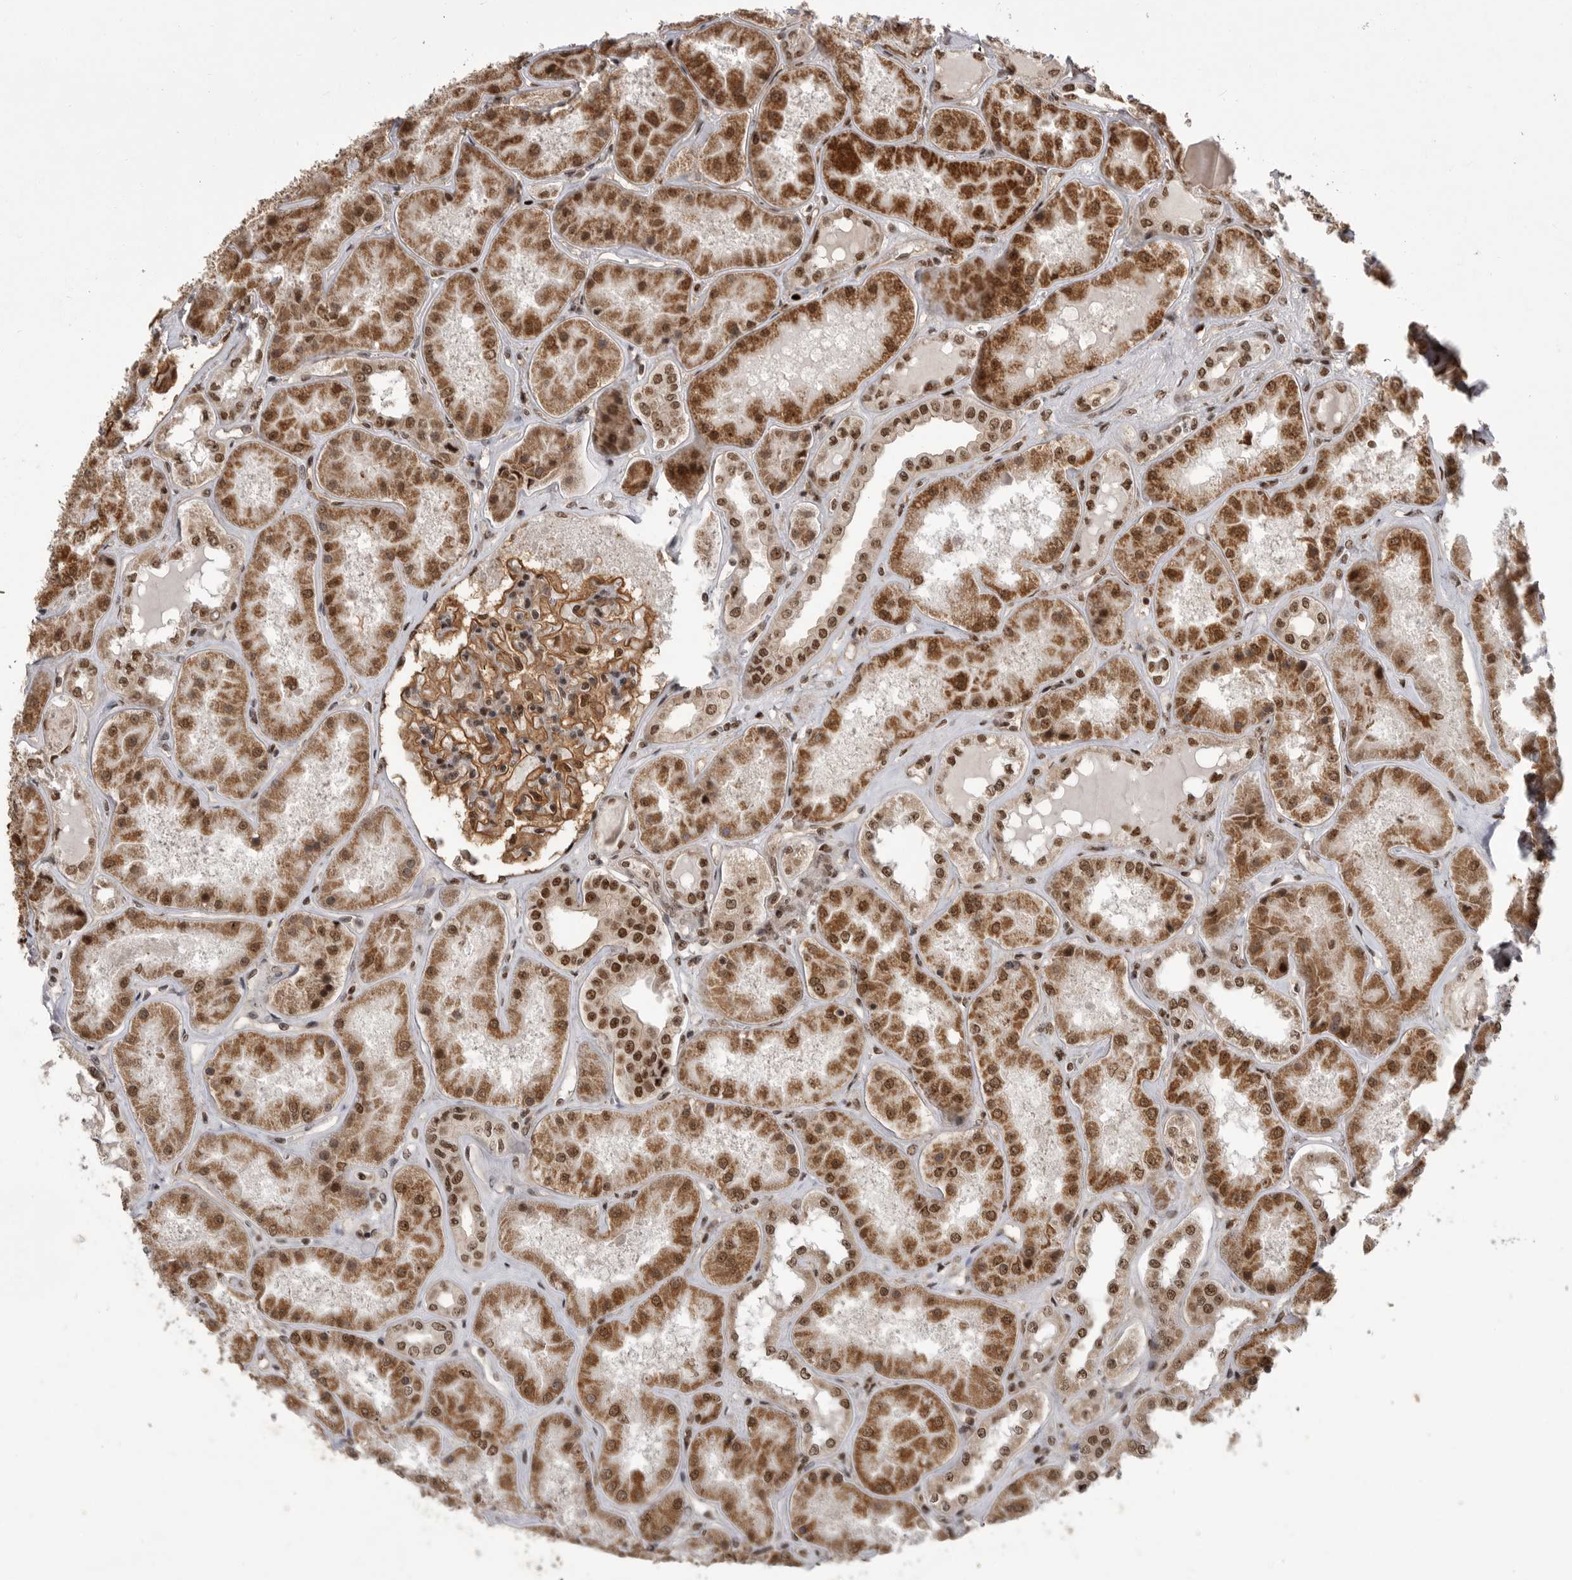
{"staining": {"intensity": "moderate", "quantity": ">75%", "location": "cytoplasmic/membranous,nuclear"}, "tissue": "kidney", "cell_type": "Cells in glomeruli", "image_type": "normal", "snomed": [{"axis": "morphology", "description": "Normal tissue, NOS"}, {"axis": "topography", "description": "Kidney"}], "caption": "High-magnification brightfield microscopy of unremarkable kidney stained with DAB (3,3'-diaminobenzidine) (brown) and counterstained with hematoxylin (blue). cells in glomeruli exhibit moderate cytoplasmic/membranous,nuclear staining is seen in about>75% of cells.", "gene": "PPP1R8", "patient": {"sex": "female", "age": 56}}